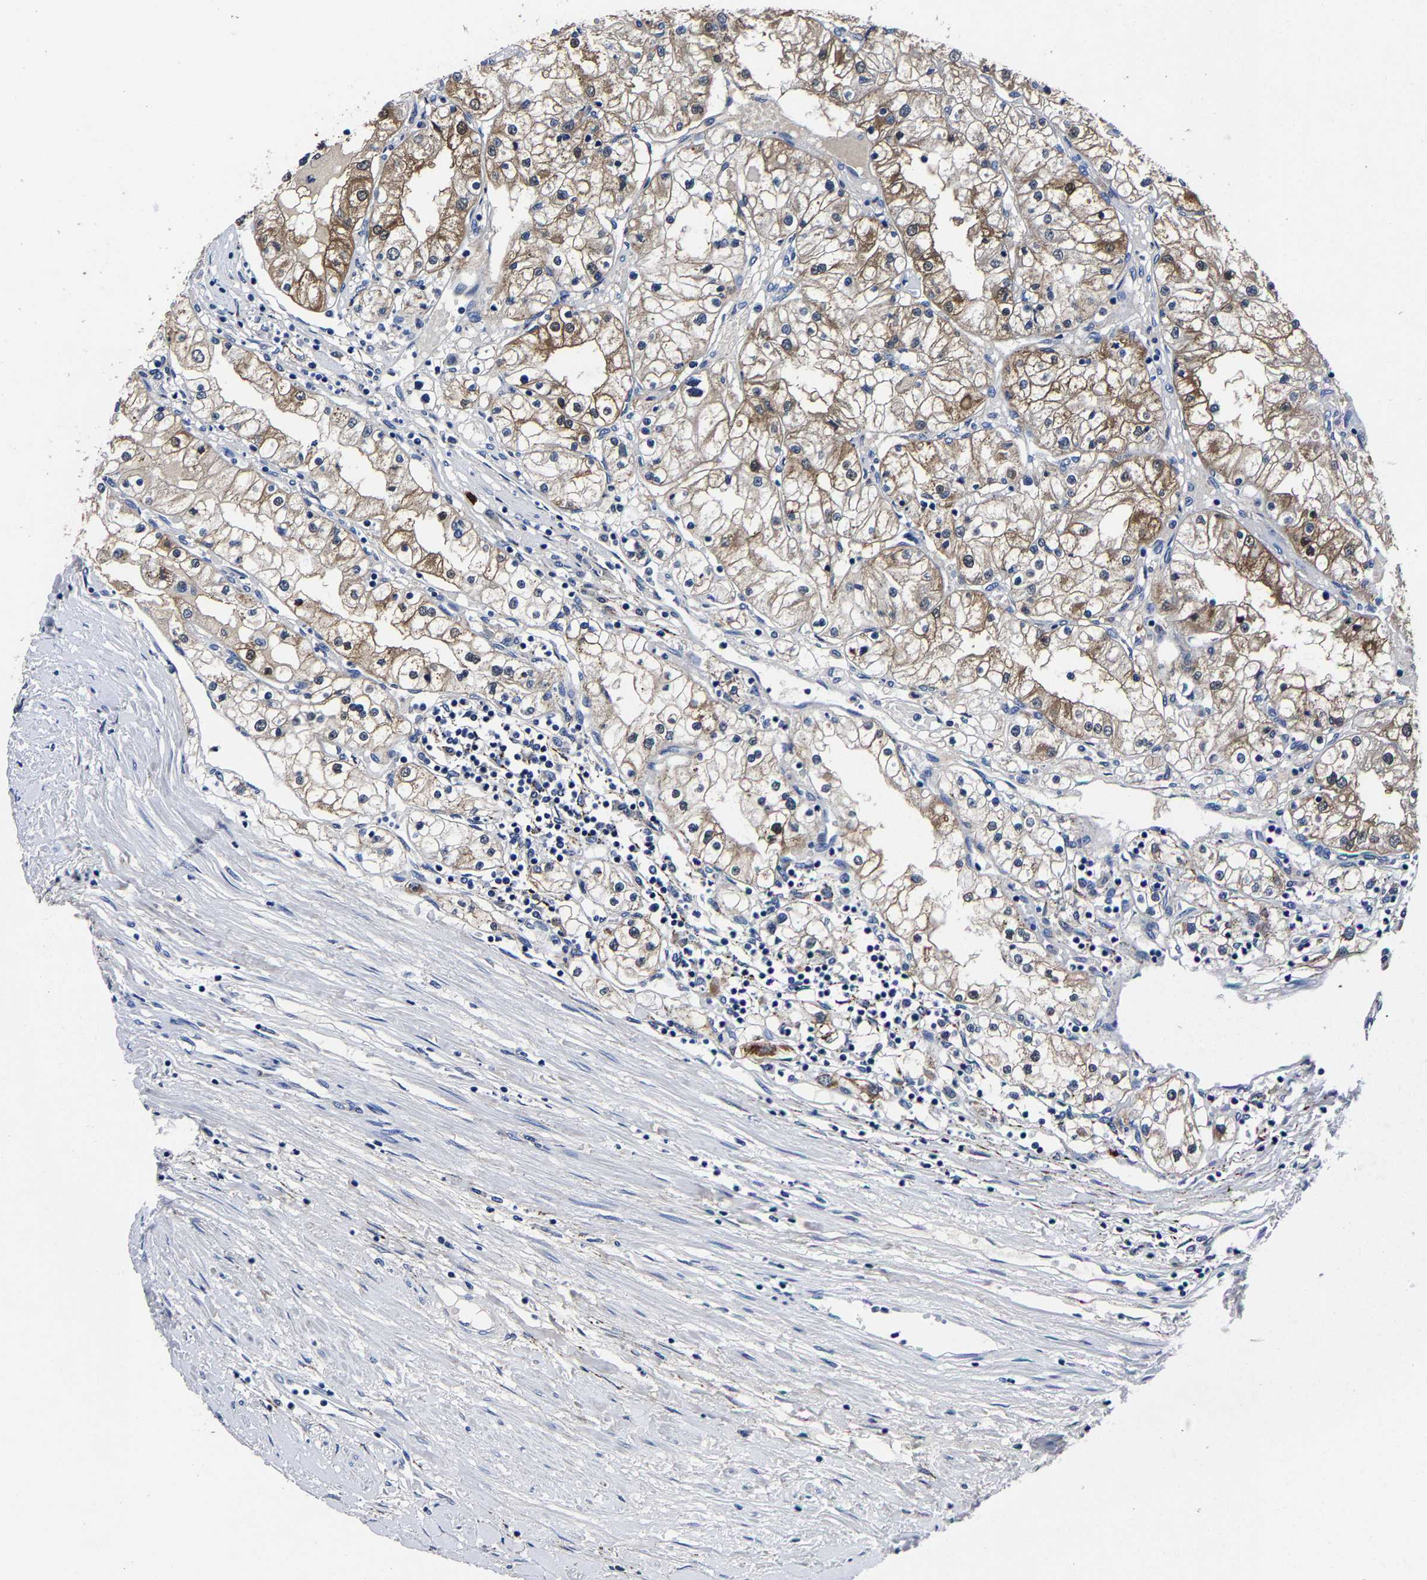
{"staining": {"intensity": "moderate", "quantity": "25%-75%", "location": "cytoplasmic/membranous"}, "tissue": "renal cancer", "cell_type": "Tumor cells", "image_type": "cancer", "snomed": [{"axis": "morphology", "description": "Adenocarcinoma, NOS"}, {"axis": "topography", "description": "Kidney"}], "caption": "Immunohistochemistry (IHC) (DAB) staining of renal cancer (adenocarcinoma) shows moderate cytoplasmic/membranous protein positivity in about 25%-75% of tumor cells.", "gene": "PSPH", "patient": {"sex": "male", "age": 68}}